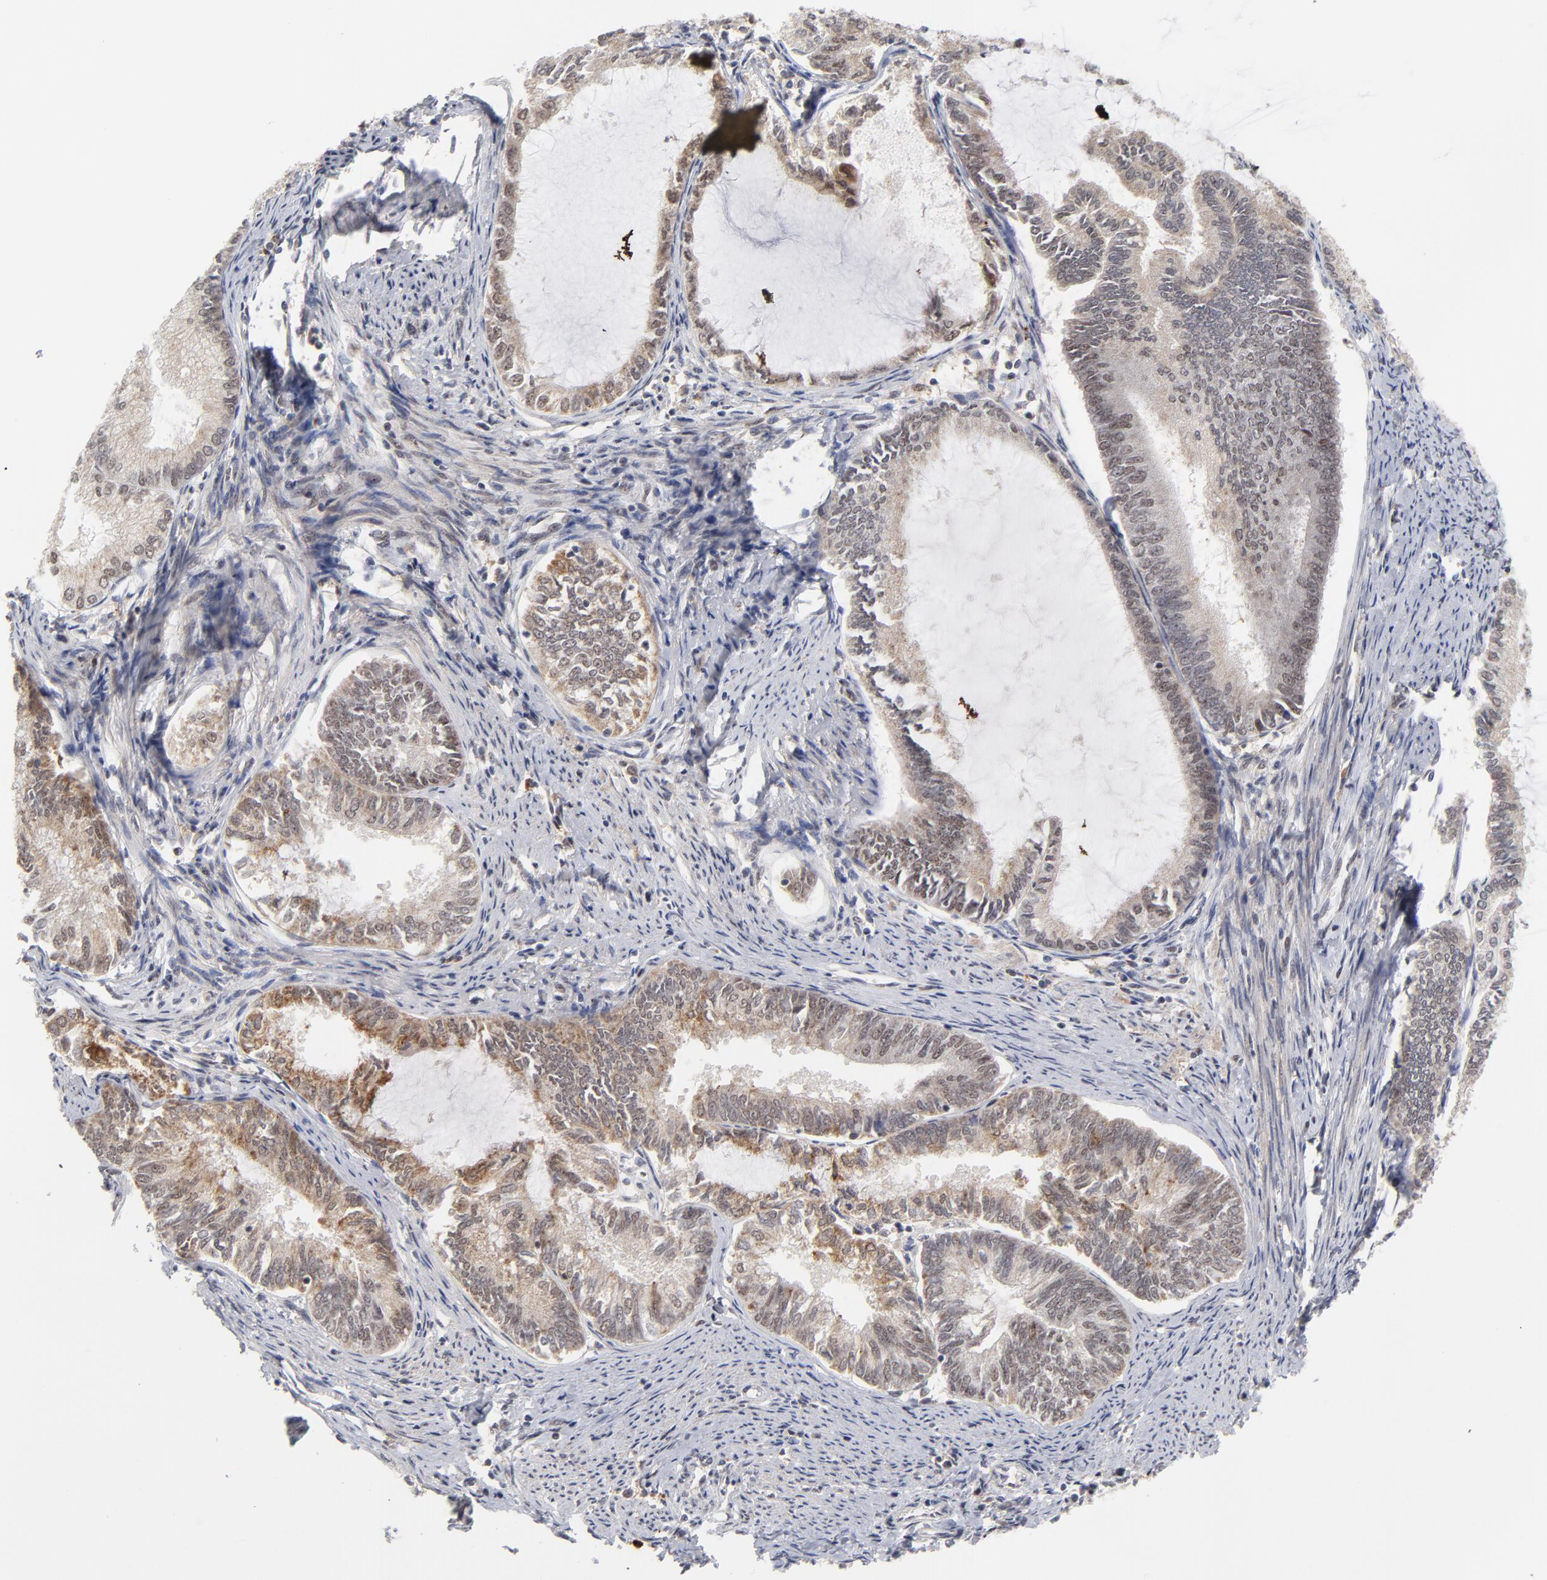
{"staining": {"intensity": "weak", "quantity": "25%-75%", "location": "cytoplasmic/membranous"}, "tissue": "endometrial cancer", "cell_type": "Tumor cells", "image_type": "cancer", "snomed": [{"axis": "morphology", "description": "Adenocarcinoma, NOS"}, {"axis": "topography", "description": "Endometrium"}], "caption": "A high-resolution histopathology image shows IHC staining of endometrial cancer, which displays weak cytoplasmic/membranous staining in approximately 25%-75% of tumor cells.", "gene": "ZNF419", "patient": {"sex": "female", "age": 86}}